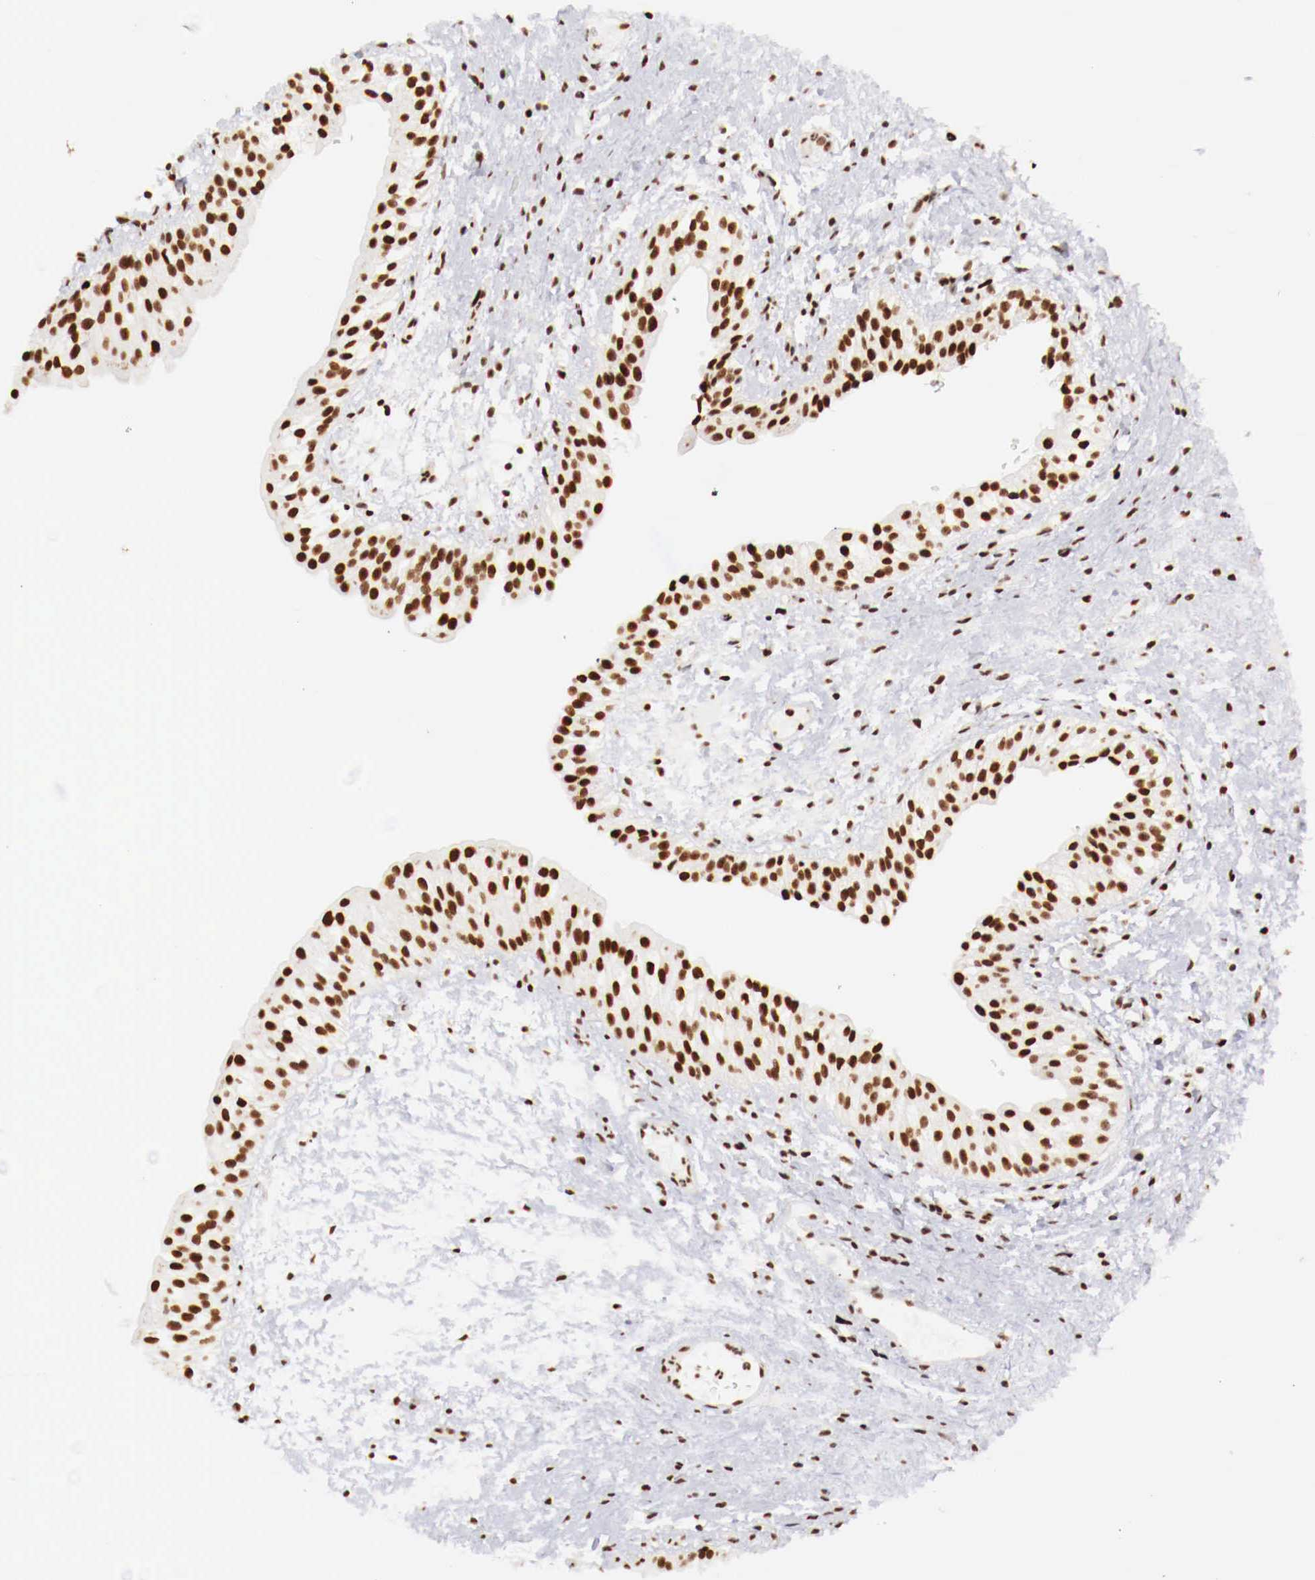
{"staining": {"intensity": "strong", "quantity": ">75%", "location": "nuclear"}, "tissue": "urinary bladder", "cell_type": "Urothelial cells", "image_type": "normal", "snomed": [{"axis": "morphology", "description": "Normal tissue, NOS"}, {"axis": "topography", "description": "Urinary bladder"}], "caption": "Protein analysis of benign urinary bladder reveals strong nuclear staining in about >75% of urothelial cells.", "gene": "MAX", "patient": {"sex": "male", "age": 48}}